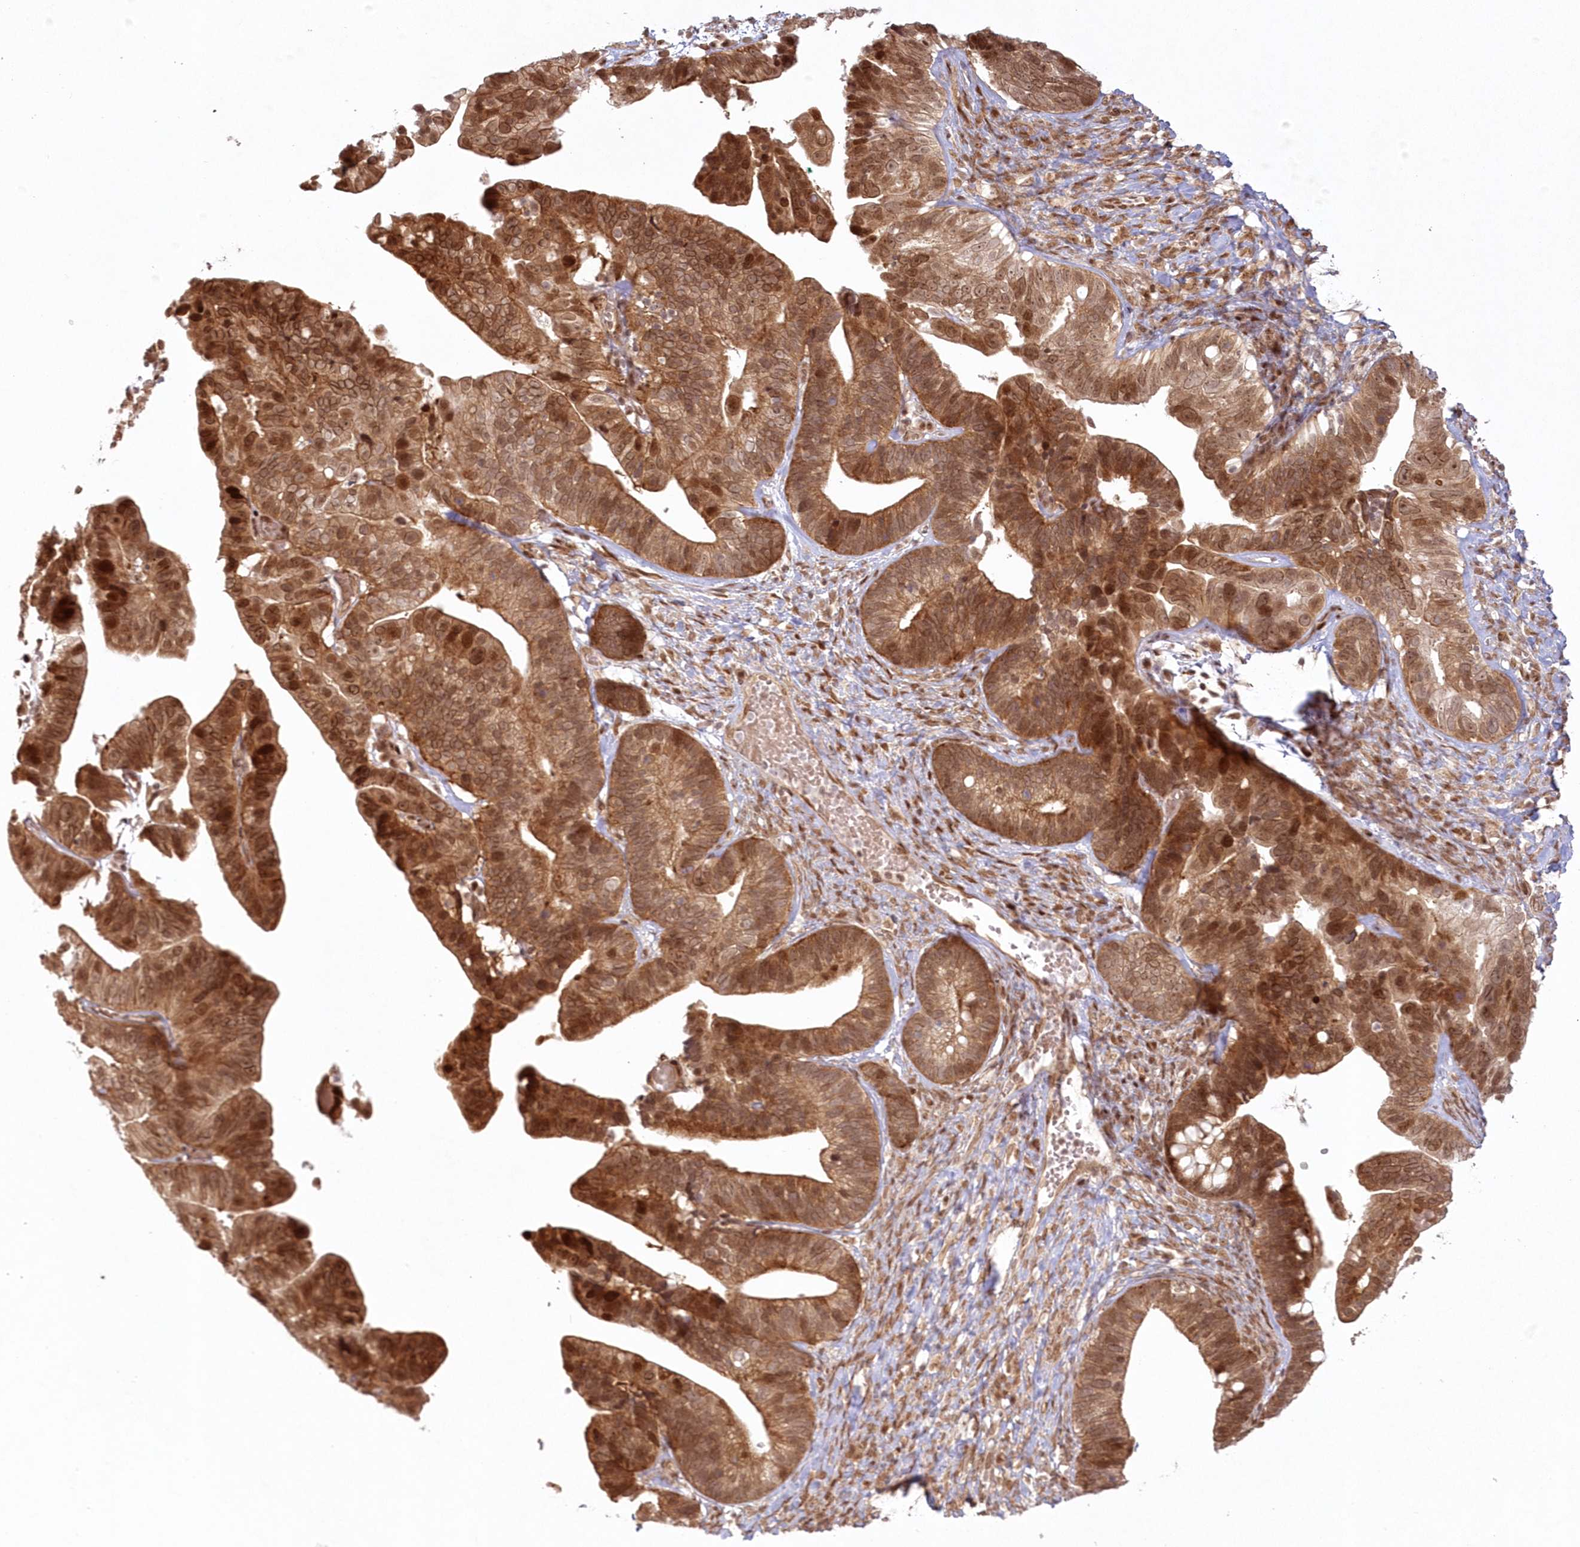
{"staining": {"intensity": "moderate", "quantity": ">75%", "location": "cytoplasmic/membranous,nuclear"}, "tissue": "ovarian cancer", "cell_type": "Tumor cells", "image_type": "cancer", "snomed": [{"axis": "morphology", "description": "Cystadenocarcinoma, serous, NOS"}, {"axis": "topography", "description": "Ovary"}], "caption": "Immunohistochemical staining of human ovarian serous cystadenocarcinoma shows medium levels of moderate cytoplasmic/membranous and nuclear protein staining in approximately >75% of tumor cells.", "gene": "TOGARAM2", "patient": {"sex": "female", "age": 56}}